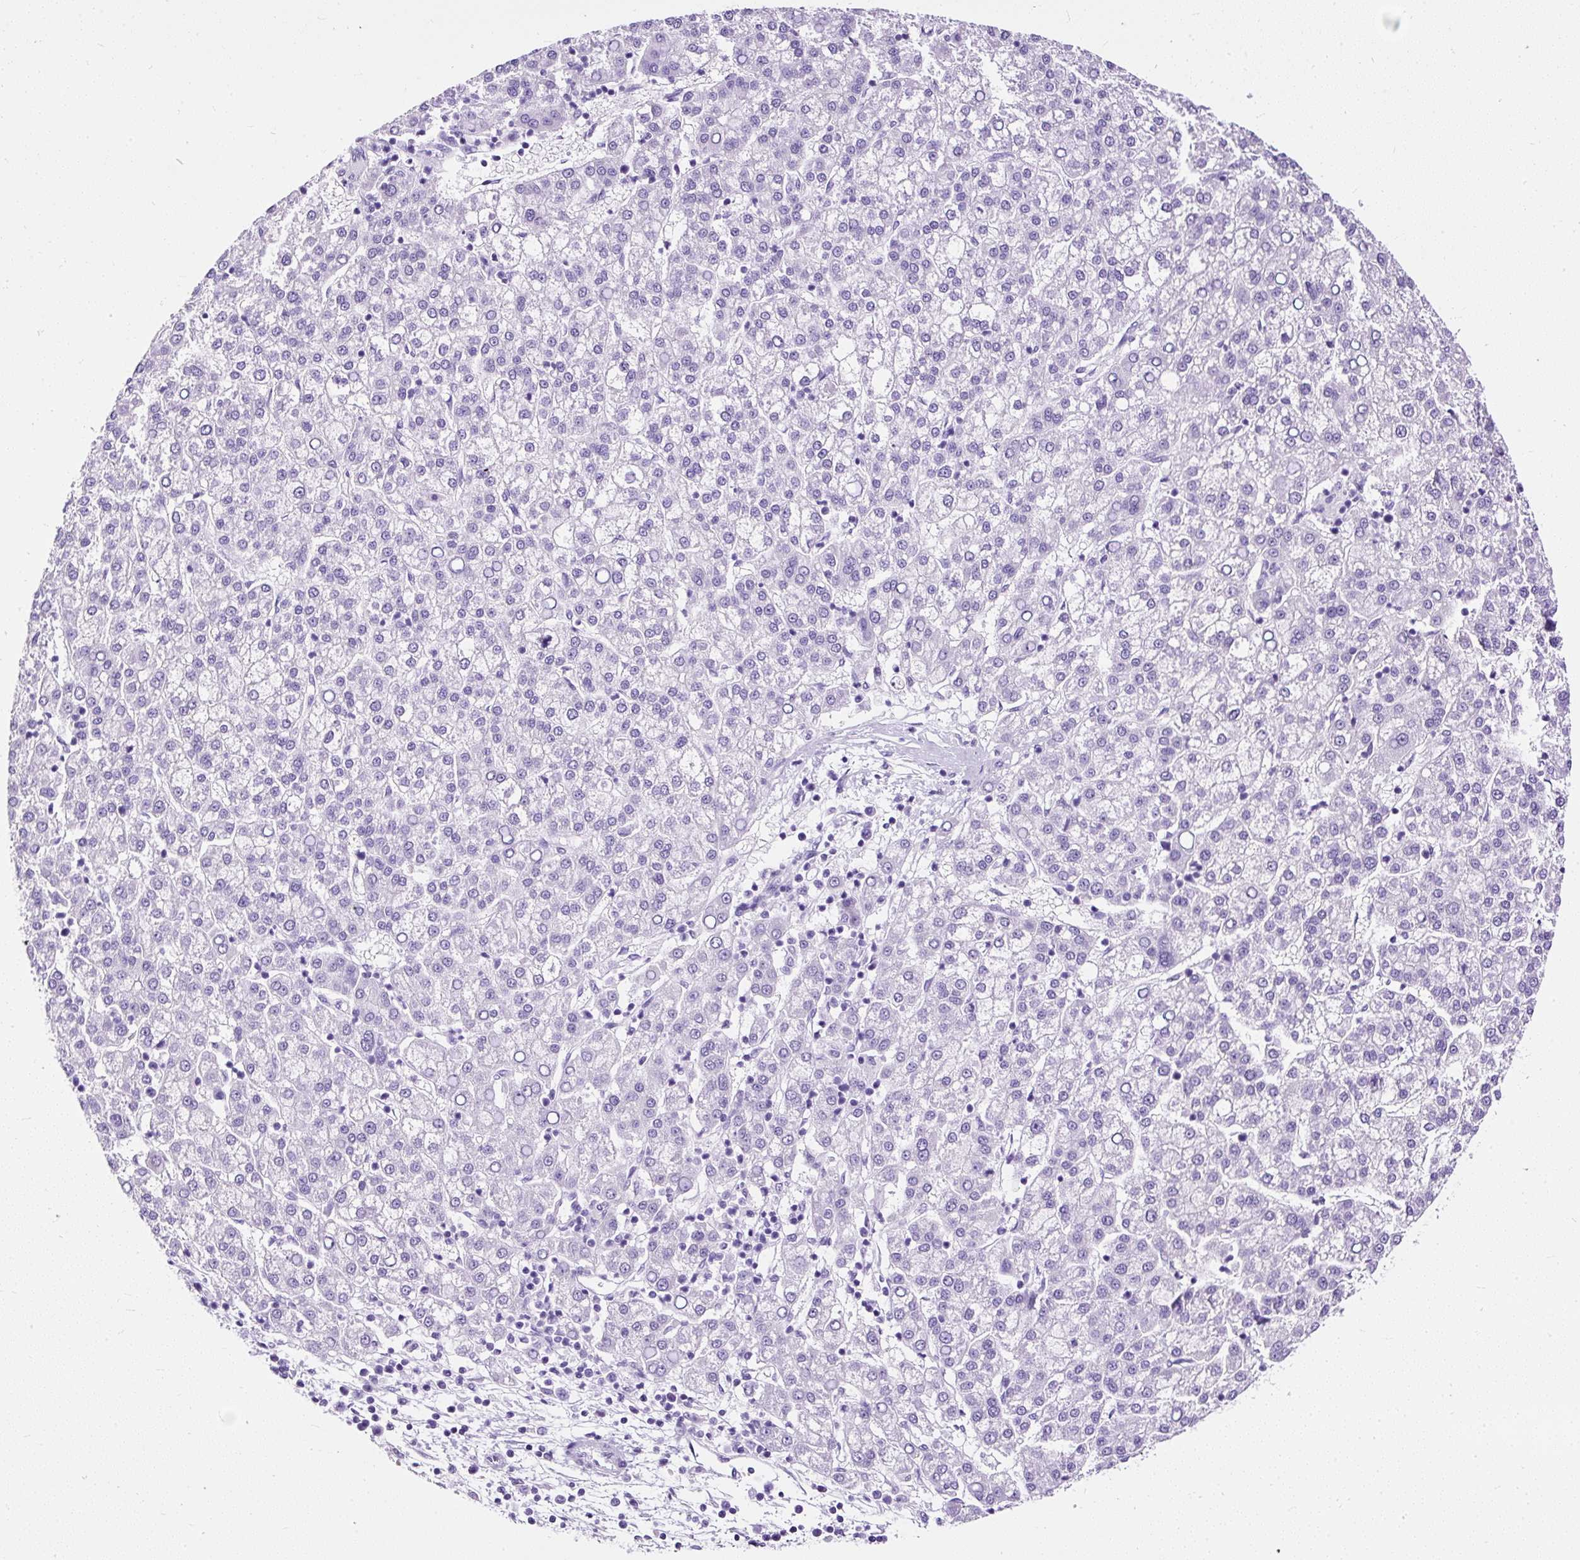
{"staining": {"intensity": "negative", "quantity": "none", "location": "none"}, "tissue": "liver cancer", "cell_type": "Tumor cells", "image_type": "cancer", "snomed": [{"axis": "morphology", "description": "Carcinoma, Hepatocellular, NOS"}, {"axis": "topography", "description": "Liver"}], "caption": "Tumor cells are negative for brown protein staining in hepatocellular carcinoma (liver).", "gene": "NTS", "patient": {"sex": "female", "age": 58}}